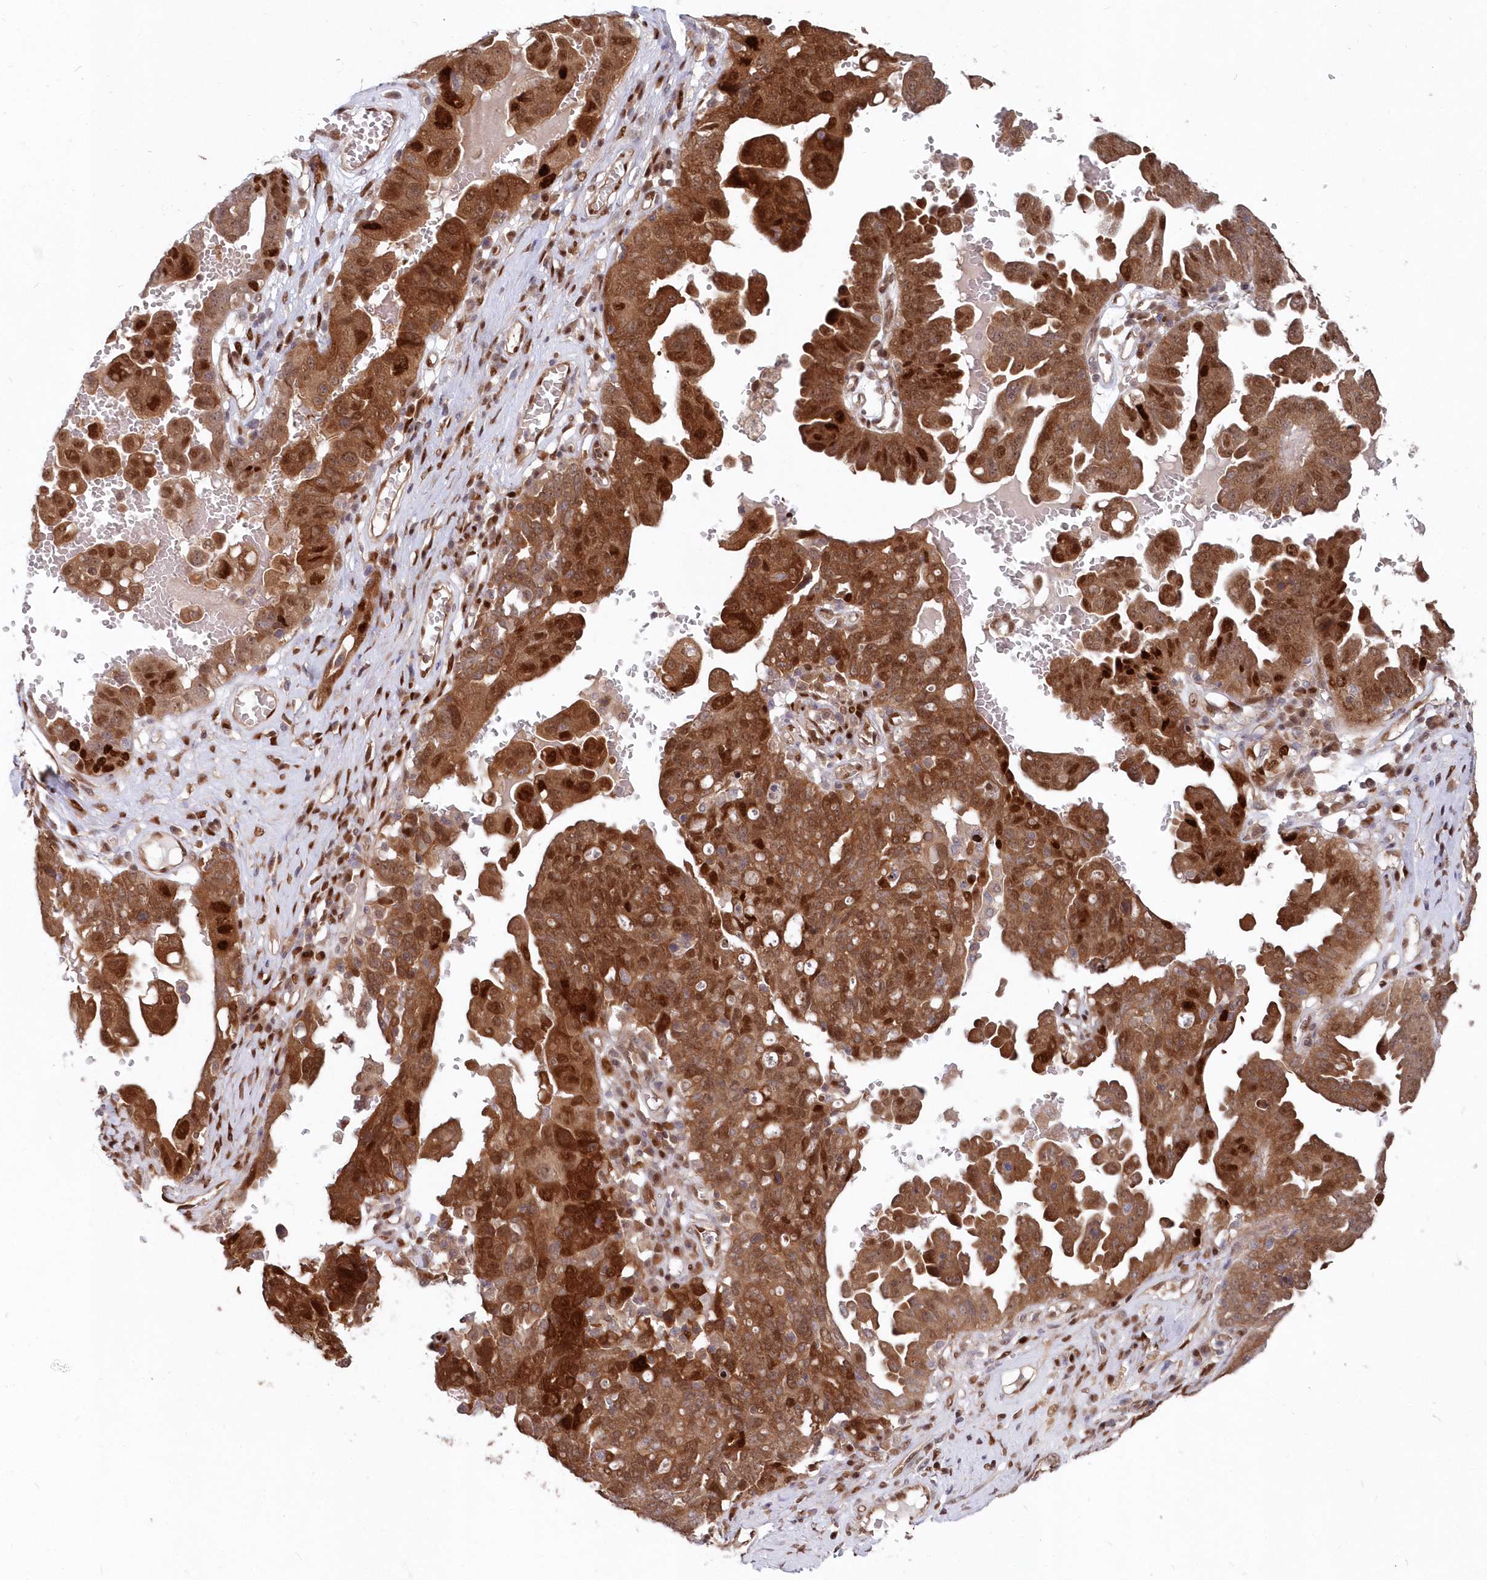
{"staining": {"intensity": "strong", "quantity": ">75%", "location": "cytoplasmic/membranous,nuclear"}, "tissue": "ovarian cancer", "cell_type": "Tumor cells", "image_type": "cancer", "snomed": [{"axis": "morphology", "description": "Carcinoma, endometroid"}, {"axis": "topography", "description": "Ovary"}], "caption": "Immunohistochemical staining of human ovarian endometroid carcinoma demonstrates high levels of strong cytoplasmic/membranous and nuclear positivity in about >75% of tumor cells.", "gene": "ABHD14B", "patient": {"sex": "female", "age": 62}}